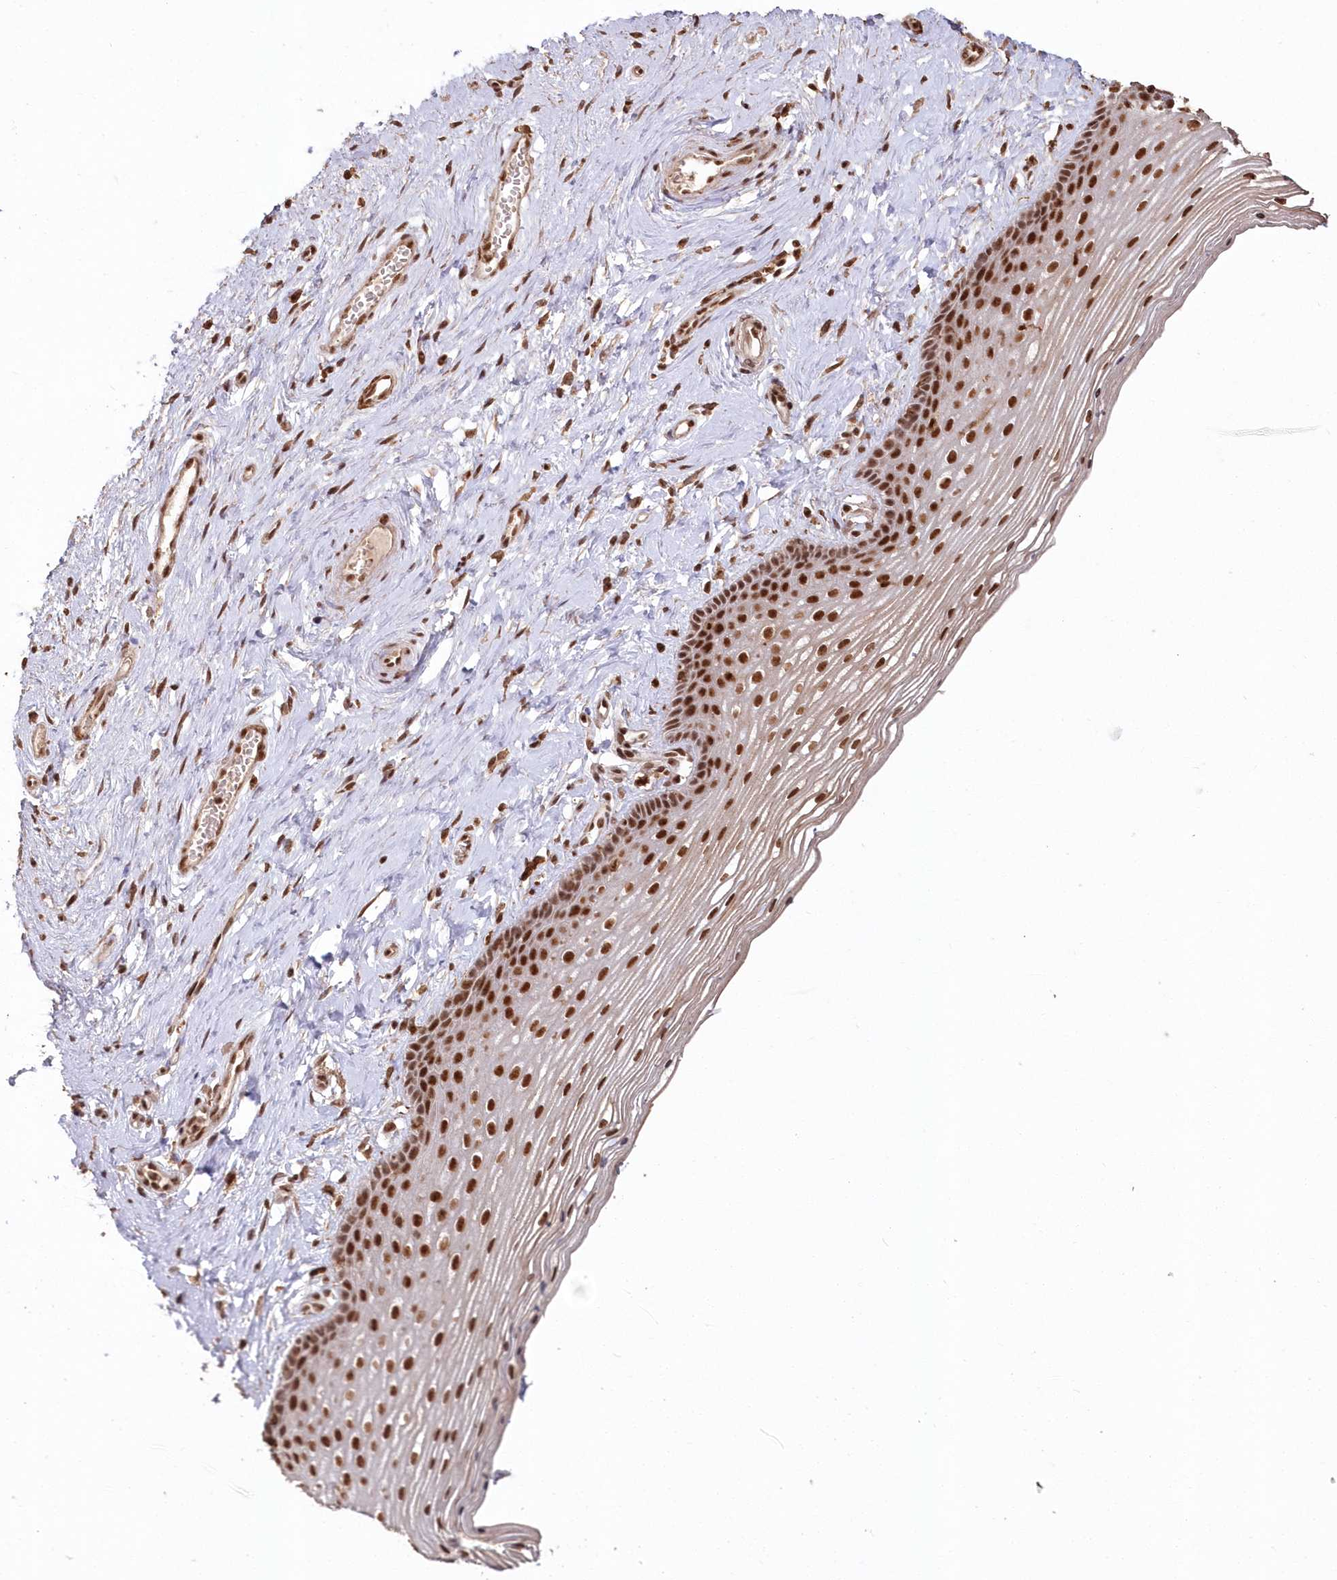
{"staining": {"intensity": "strong", "quantity": ">75%", "location": "nuclear"}, "tissue": "vagina", "cell_type": "Squamous epithelial cells", "image_type": "normal", "snomed": [{"axis": "morphology", "description": "Normal tissue, NOS"}, {"axis": "topography", "description": "Vagina"}], "caption": "Protein expression analysis of unremarkable vagina demonstrates strong nuclear expression in about >75% of squamous epithelial cells.", "gene": "PDS5A", "patient": {"sex": "female", "age": 46}}